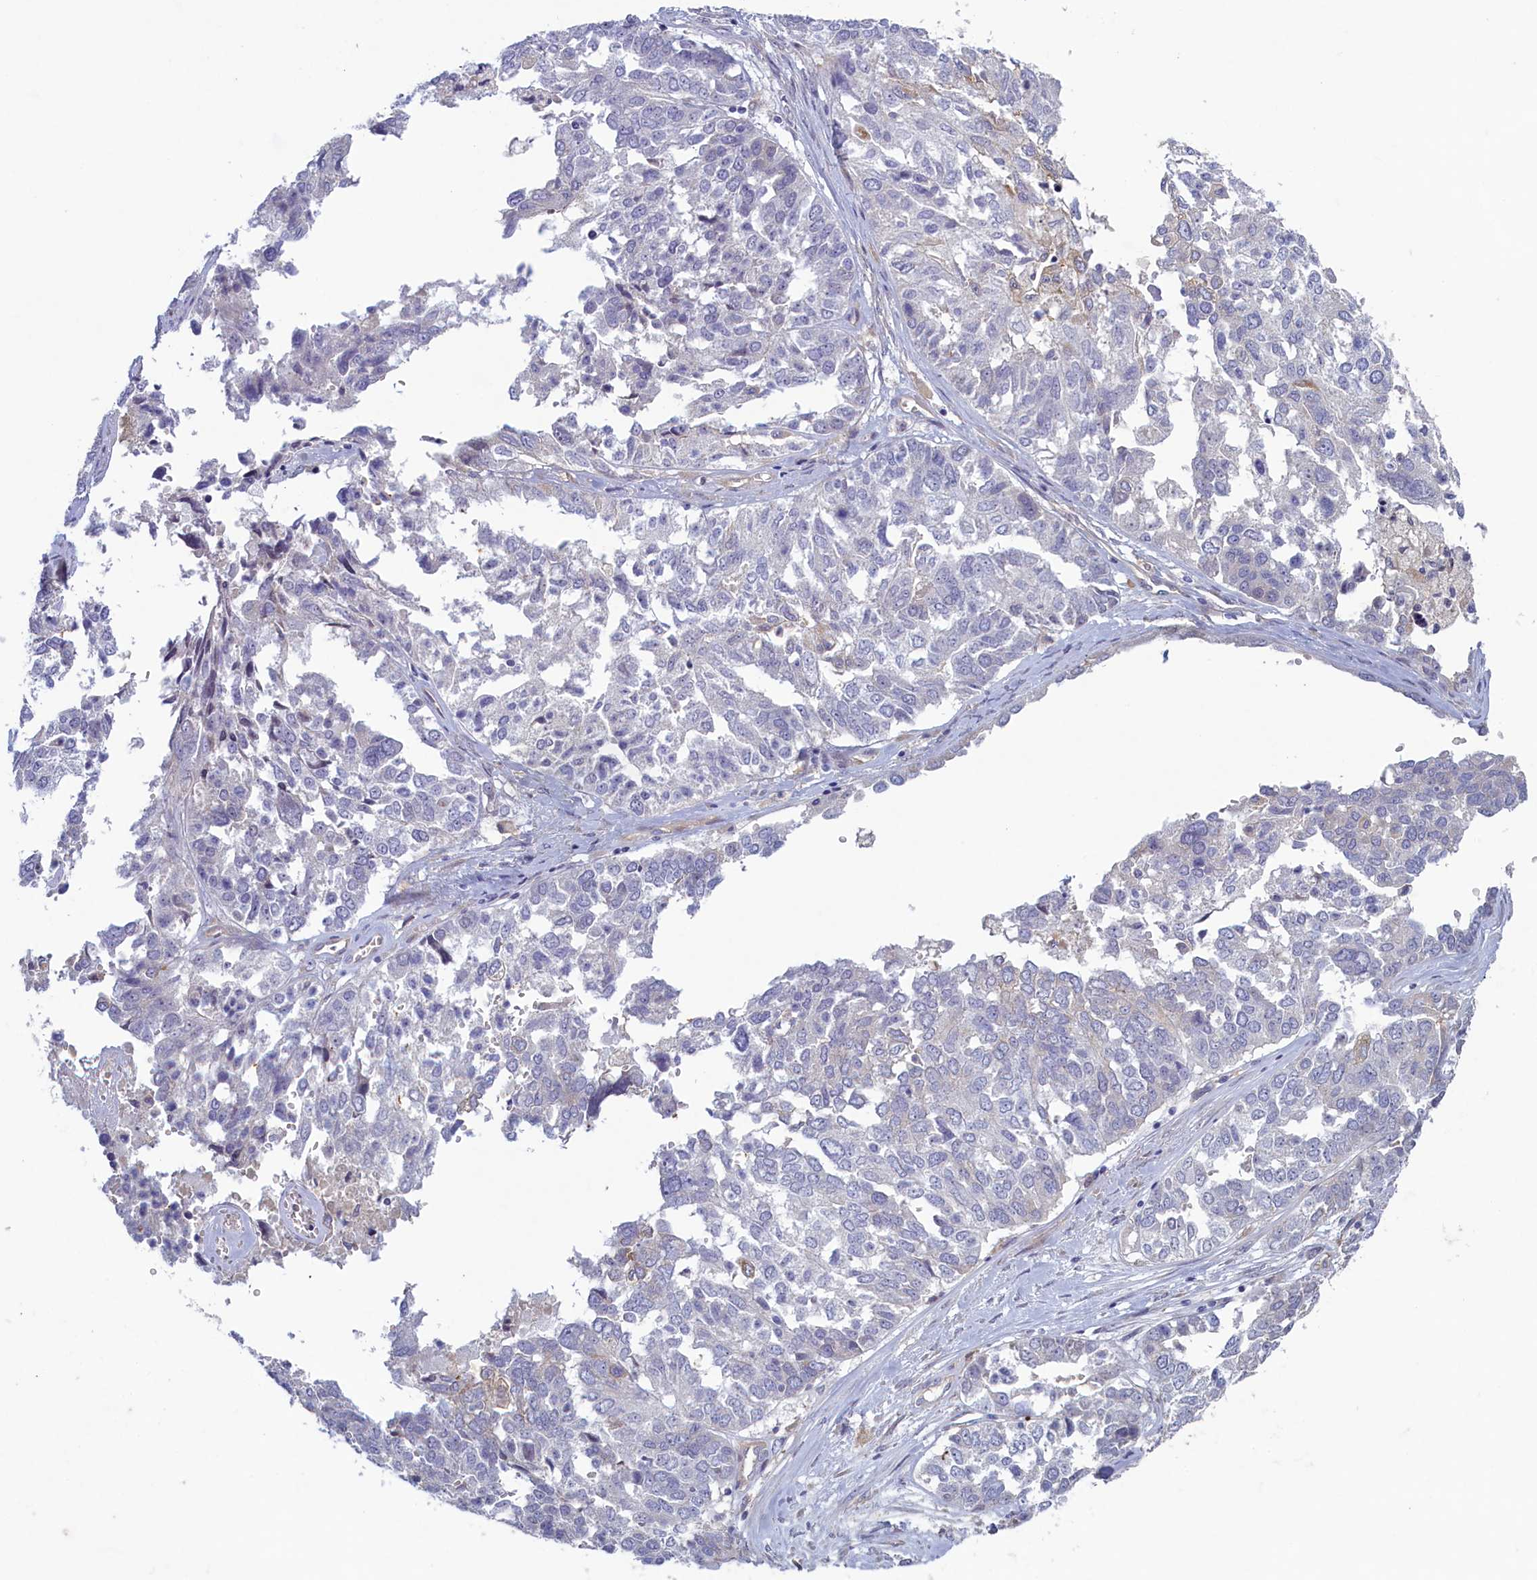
{"staining": {"intensity": "negative", "quantity": "none", "location": "none"}, "tissue": "ovarian cancer", "cell_type": "Tumor cells", "image_type": "cancer", "snomed": [{"axis": "morphology", "description": "Cystadenocarcinoma, serous, NOS"}, {"axis": "topography", "description": "Ovary"}], "caption": "DAB immunohistochemical staining of ovarian serous cystadenocarcinoma reveals no significant staining in tumor cells.", "gene": "PLEKHG6", "patient": {"sex": "female", "age": 44}}